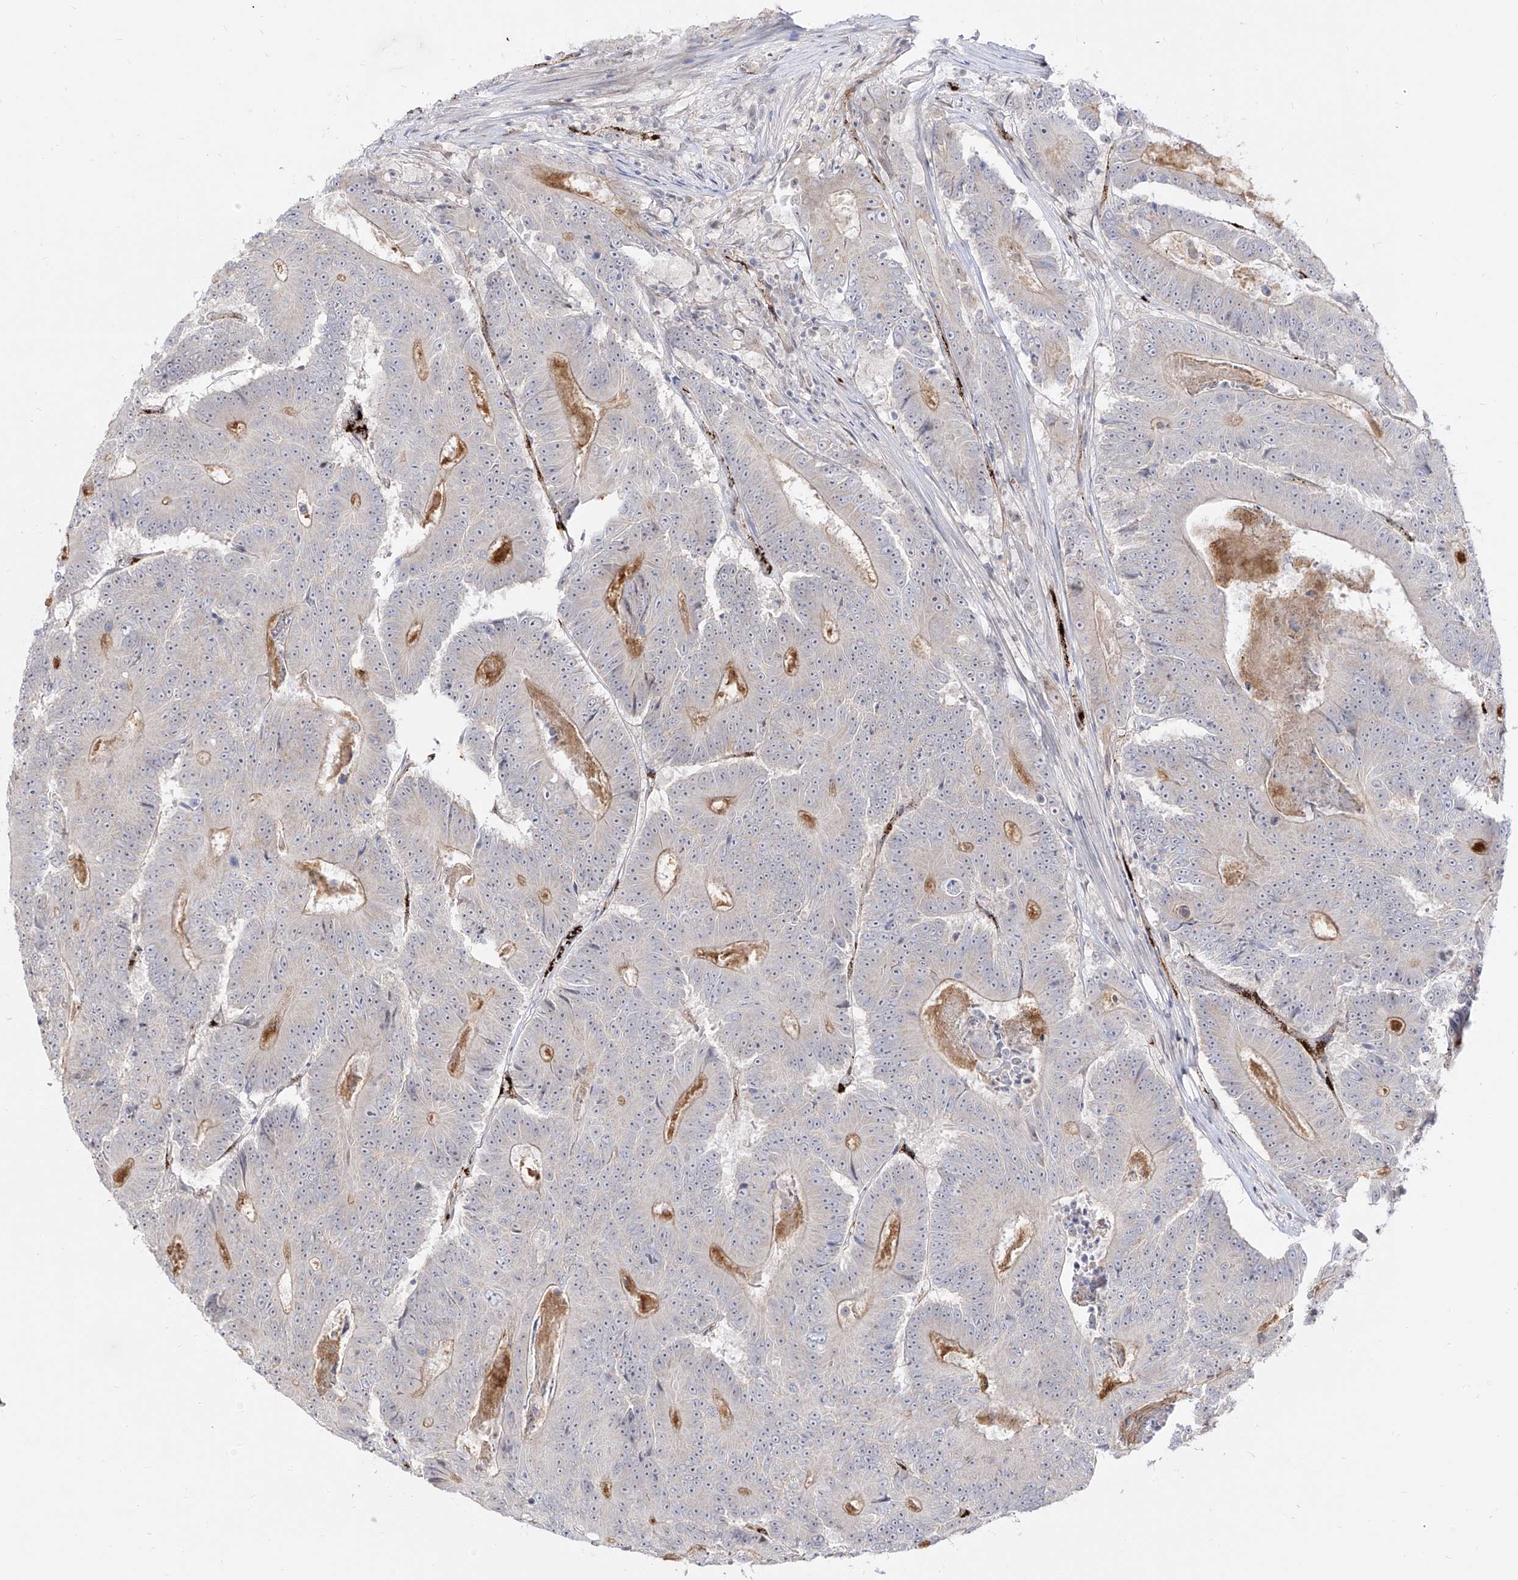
{"staining": {"intensity": "moderate", "quantity": "25%-75%", "location": "cytoplasmic/membranous"}, "tissue": "colorectal cancer", "cell_type": "Tumor cells", "image_type": "cancer", "snomed": [{"axis": "morphology", "description": "Adenocarcinoma, NOS"}, {"axis": "topography", "description": "Colon"}], "caption": "IHC (DAB) staining of colorectal adenocarcinoma exhibits moderate cytoplasmic/membranous protein staining in about 25%-75% of tumor cells.", "gene": "ZGRF1", "patient": {"sex": "male", "age": 83}}